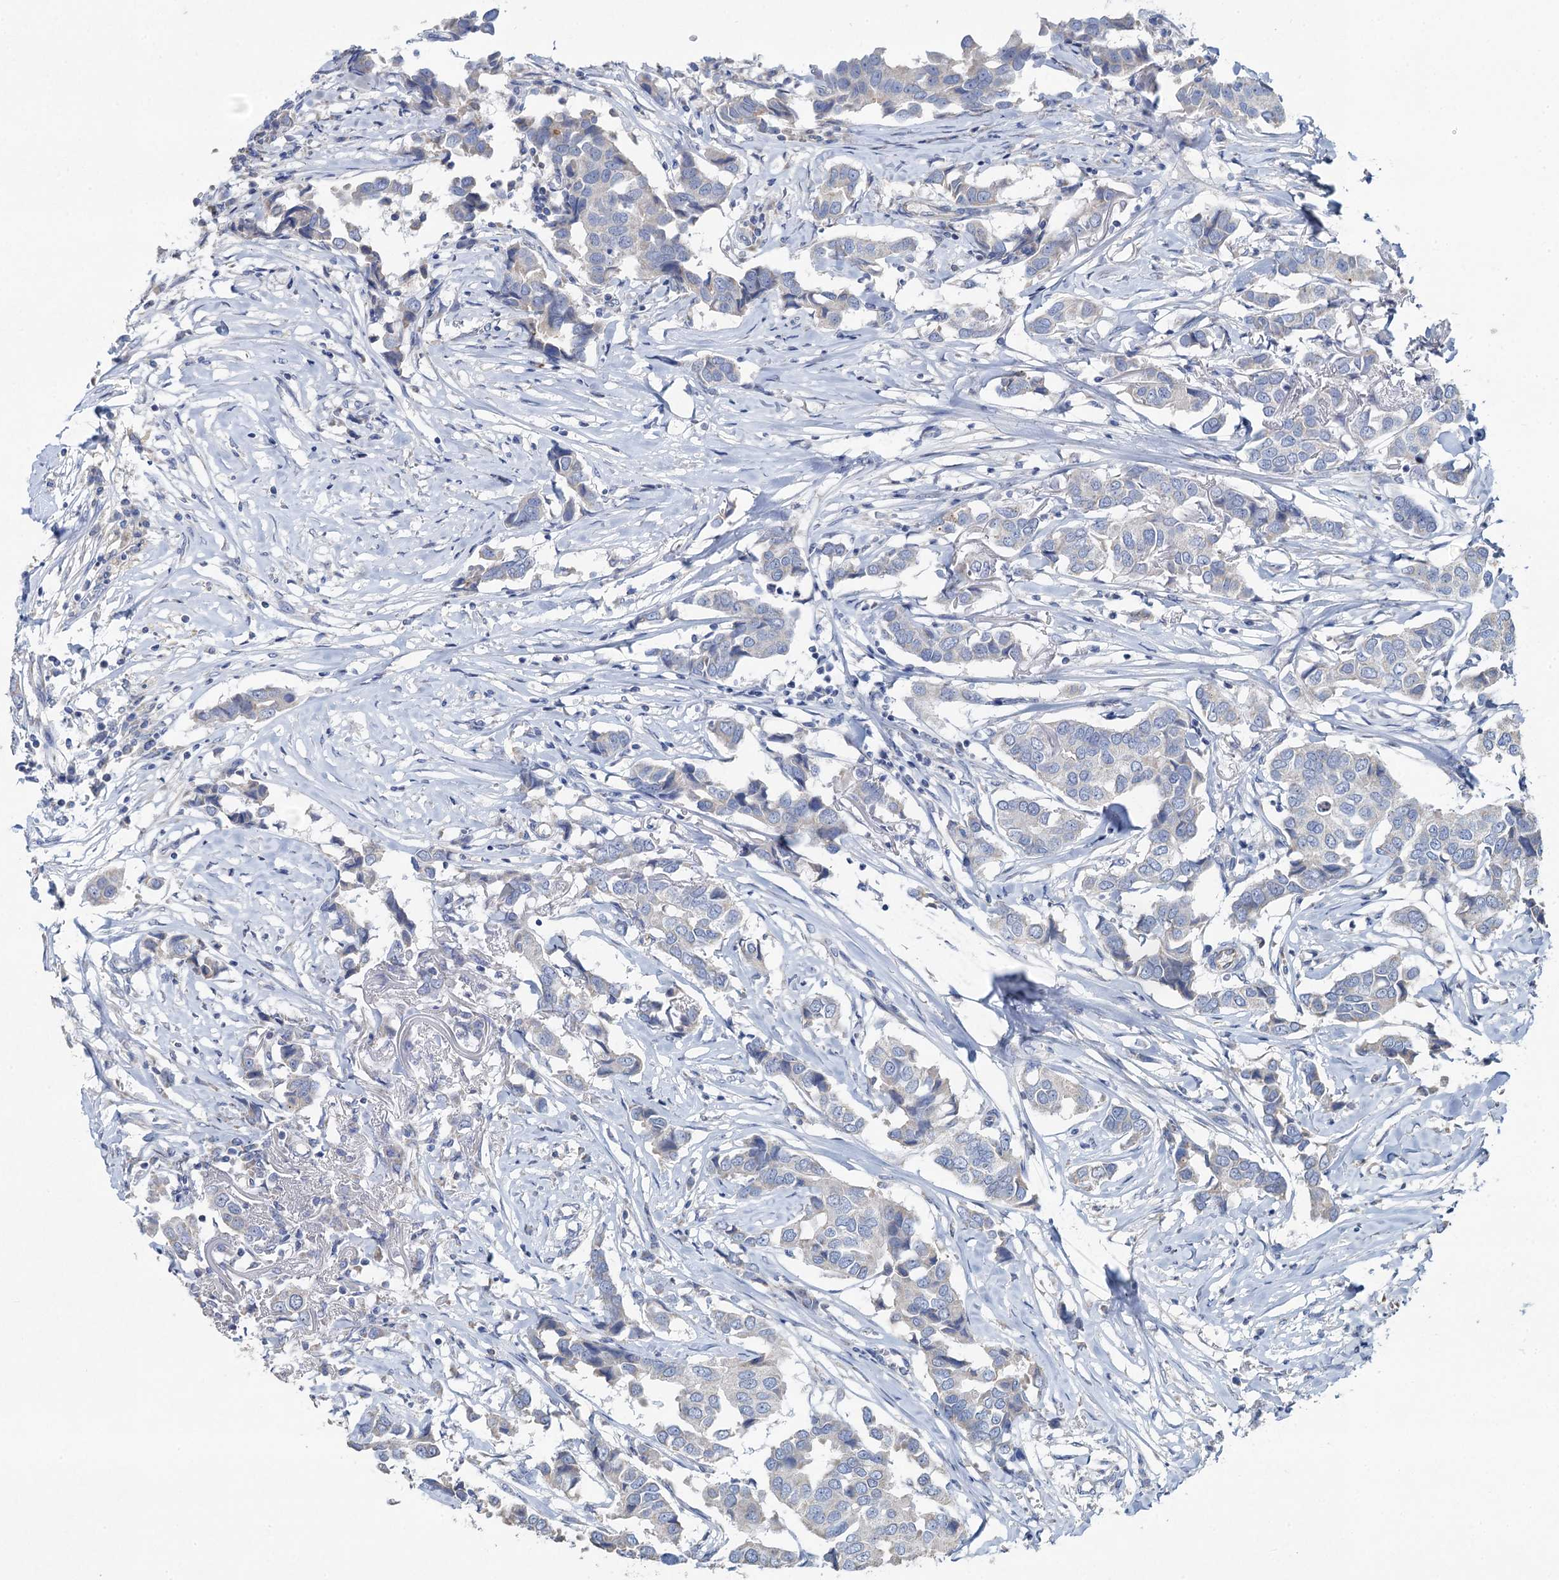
{"staining": {"intensity": "negative", "quantity": "none", "location": "none"}, "tissue": "breast cancer", "cell_type": "Tumor cells", "image_type": "cancer", "snomed": [{"axis": "morphology", "description": "Duct carcinoma"}, {"axis": "topography", "description": "Breast"}], "caption": "Breast infiltrating ductal carcinoma stained for a protein using immunohistochemistry (IHC) demonstrates no staining tumor cells.", "gene": "PLLP", "patient": {"sex": "female", "age": 80}}